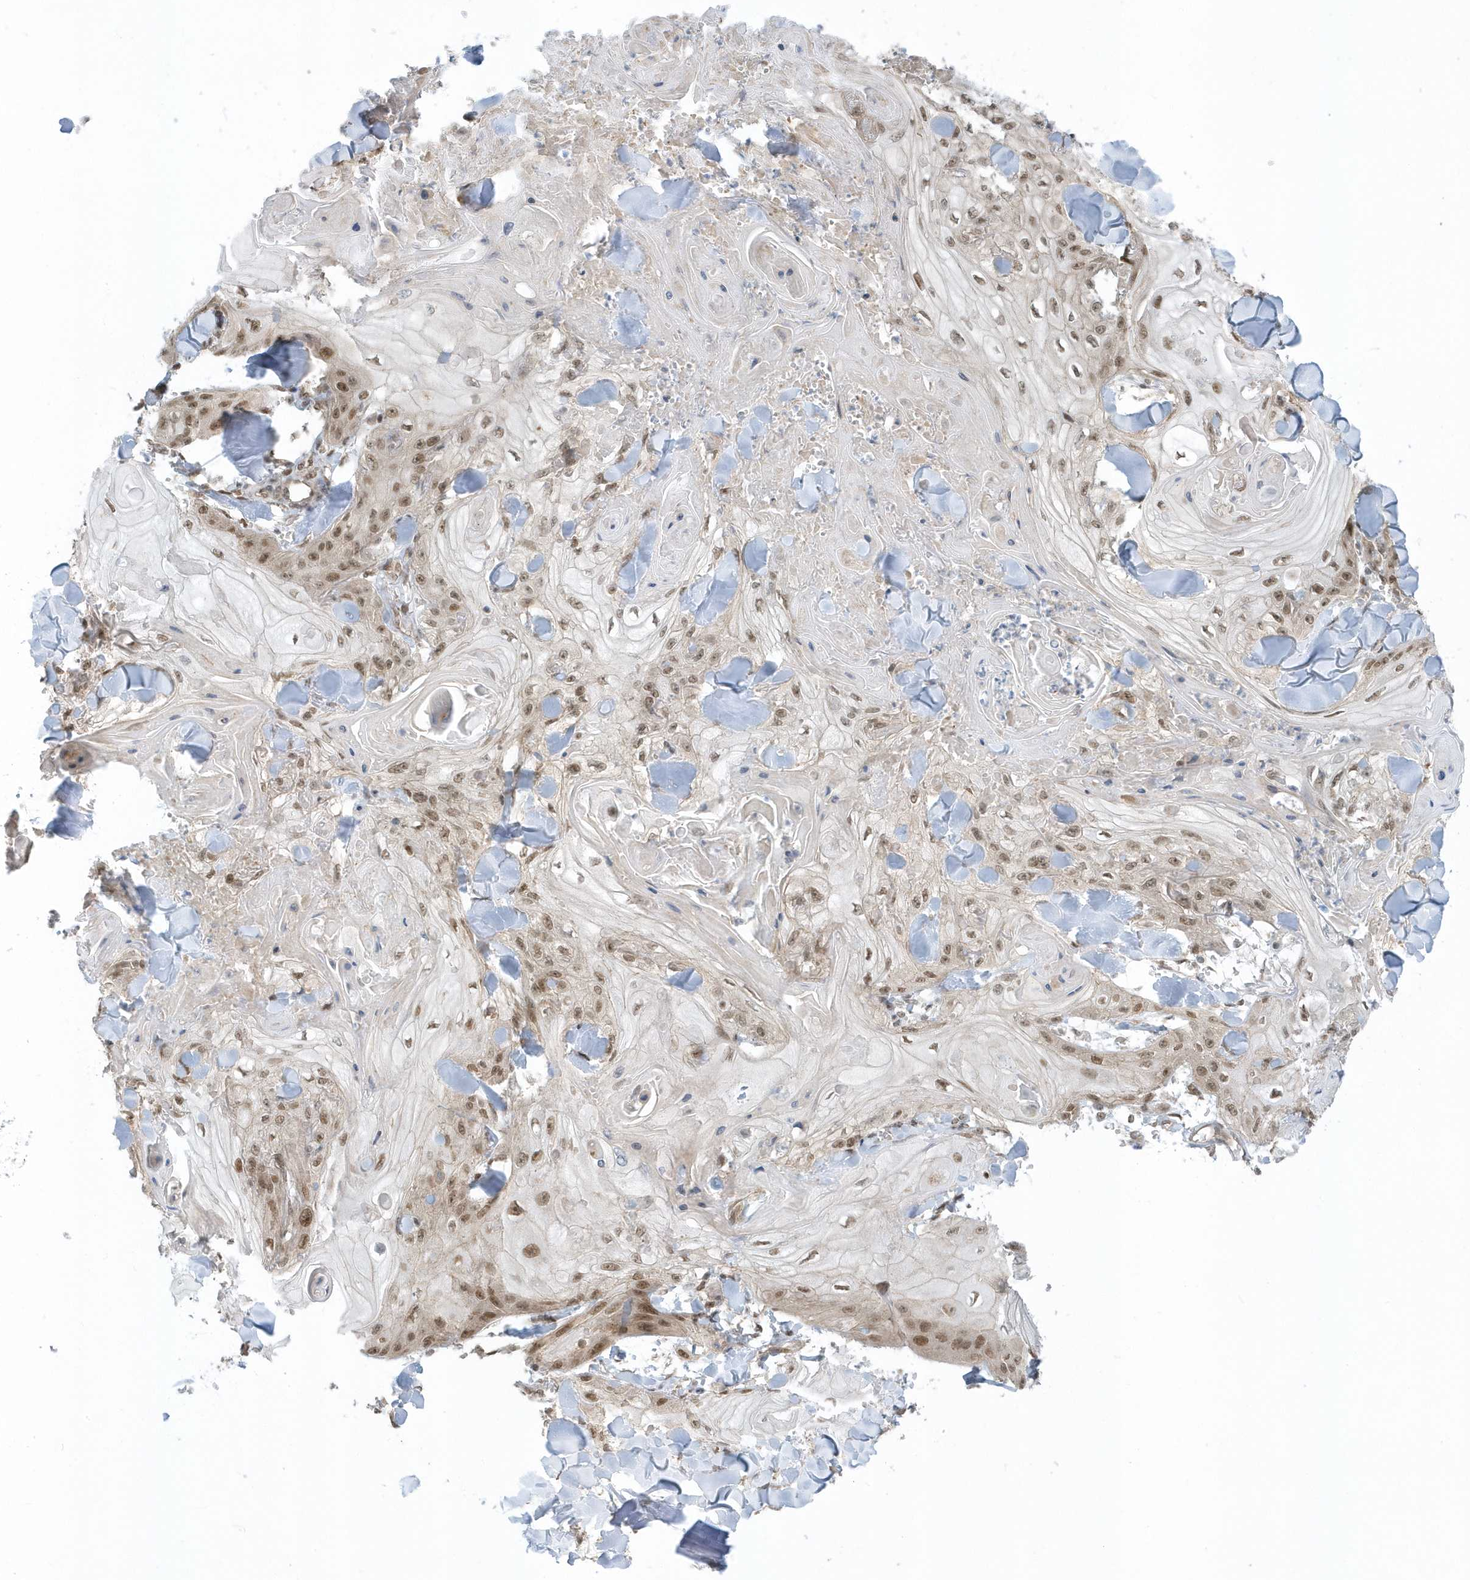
{"staining": {"intensity": "moderate", "quantity": ">75%", "location": "nuclear"}, "tissue": "skin cancer", "cell_type": "Tumor cells", "image_type": "cancer", "snomed": [{"axis": "morphology", "description": "Squamous cell carcinoma, NOS"}, {"axis": "topography", "description": "Skin"}], "caption": "The image shows immunohistochemical staining of skin cancer. There is moderate nuclear staining is appreciated in approximately >75% of tumor cells.", "gene": "USP53", "patient": {"sex": "male", "age": 74}}